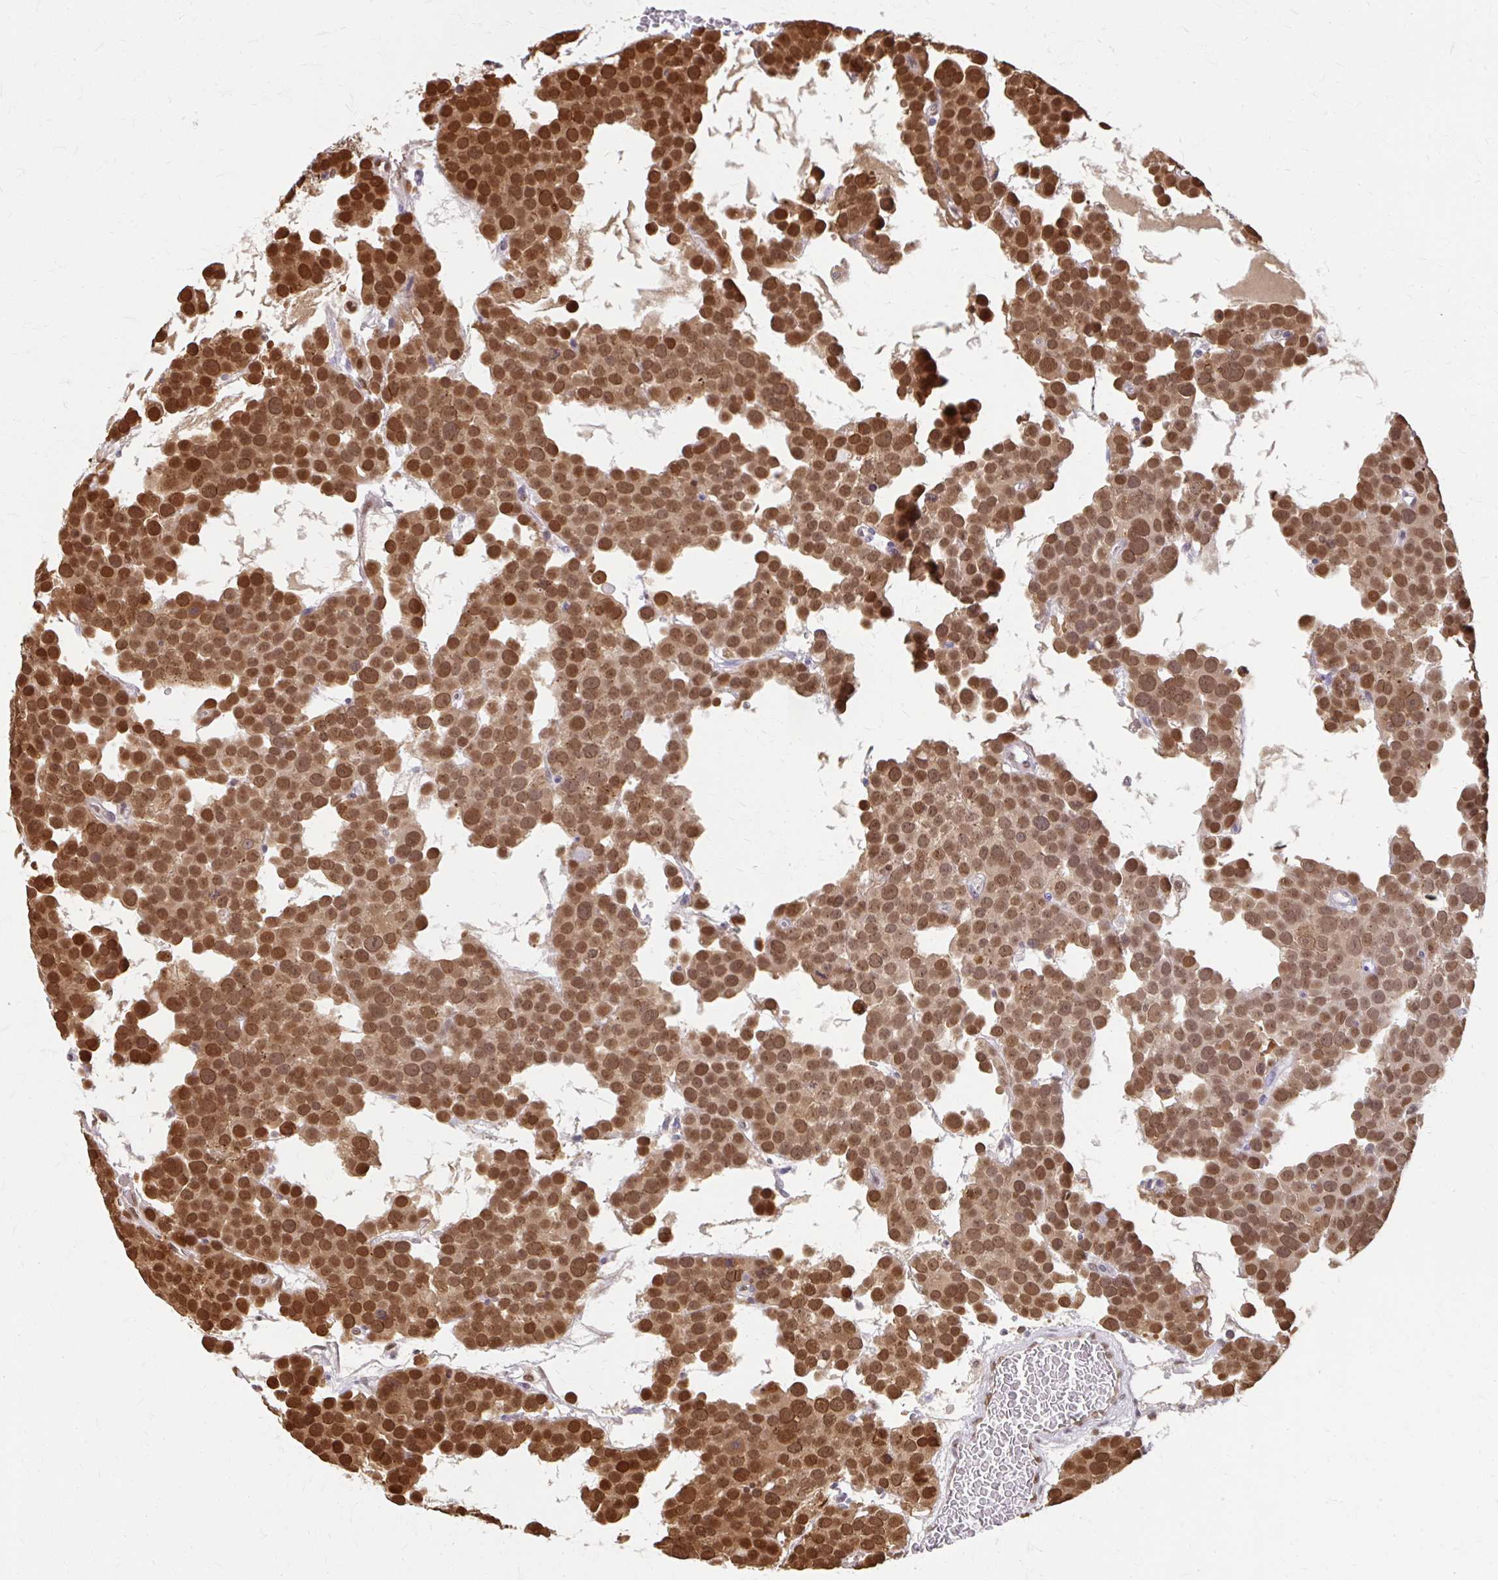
{"staining": {"intensity": "strong", "quantity": ">75%", "location": "cytoplasmic/membranous,nuclear"}, "tissue": "testis cancer", "cell_type": "Tumor cells", "image_type": "cancer", "snomed": [{"axis": "morphology", "description": "Seminoma, NOS"}, {"axis": "topography", "description": "Testis"}], "caption": "Brown immunohistochemical staining in testis cancer shows strong cytoplasmic/membranous and nuclear staining in about >75% of tumor cells.", "gene": "XPO1", "patient": {"sex": "male", "age": 71}}